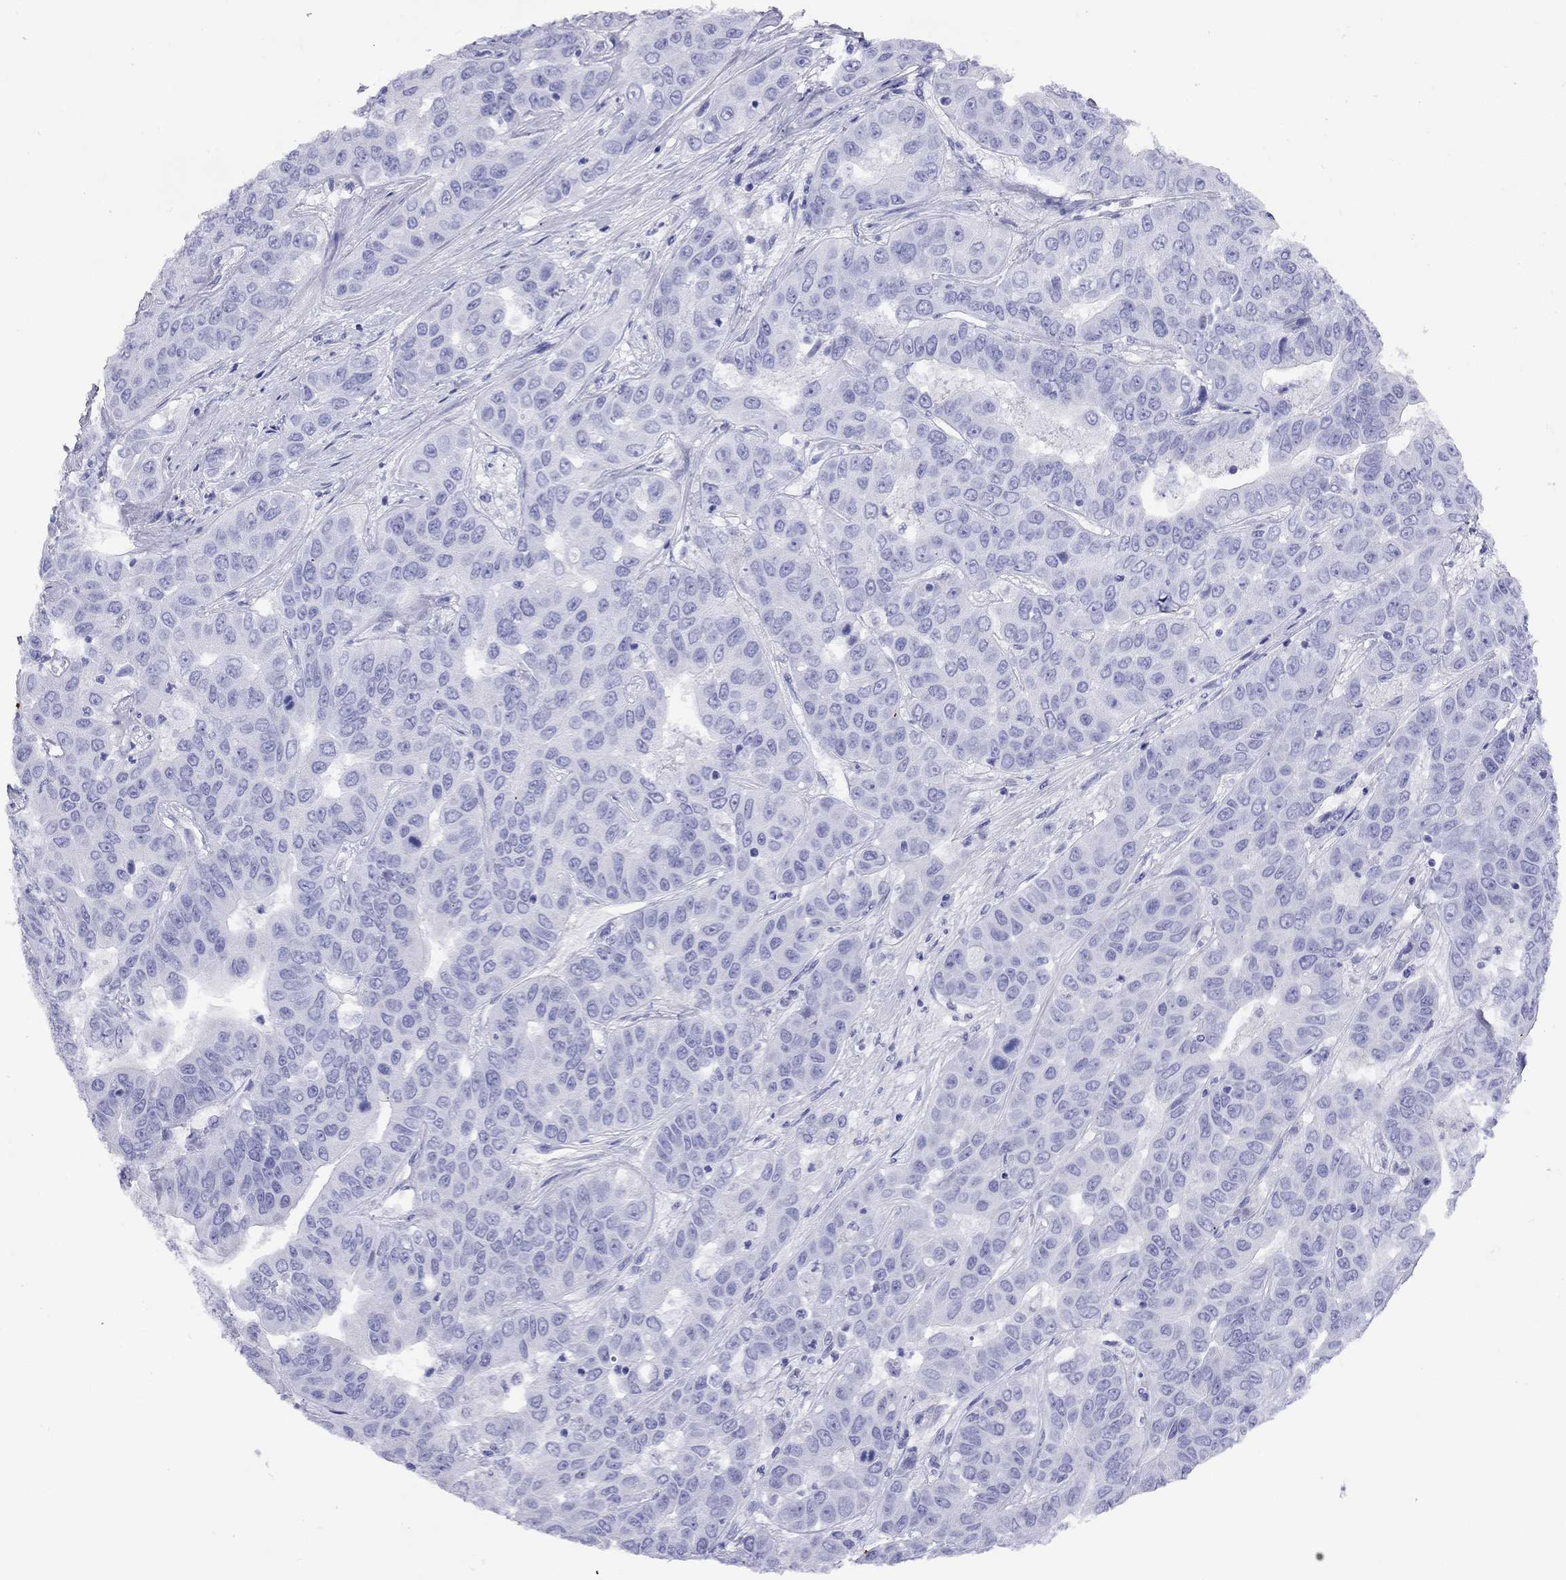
{"staining": {"intensity": "negative", "quantity": "none", "location": "none"}, "tissue": "liver cancer", "cell_type": "Tumor cells", "image_type": "cancer", "snomed": [{"axis": "morphology", "description": "Cholangiocarcinoma"}, {"axis": "topography", "description": "Liver"}], "caption": "High power microscopy photomicrograph of an IHC histopathology image of liver cancer, revealing no significant expression in tumor cells.", "gene": "GNAT3", "patient": {"sex": "female", "age": 52}}